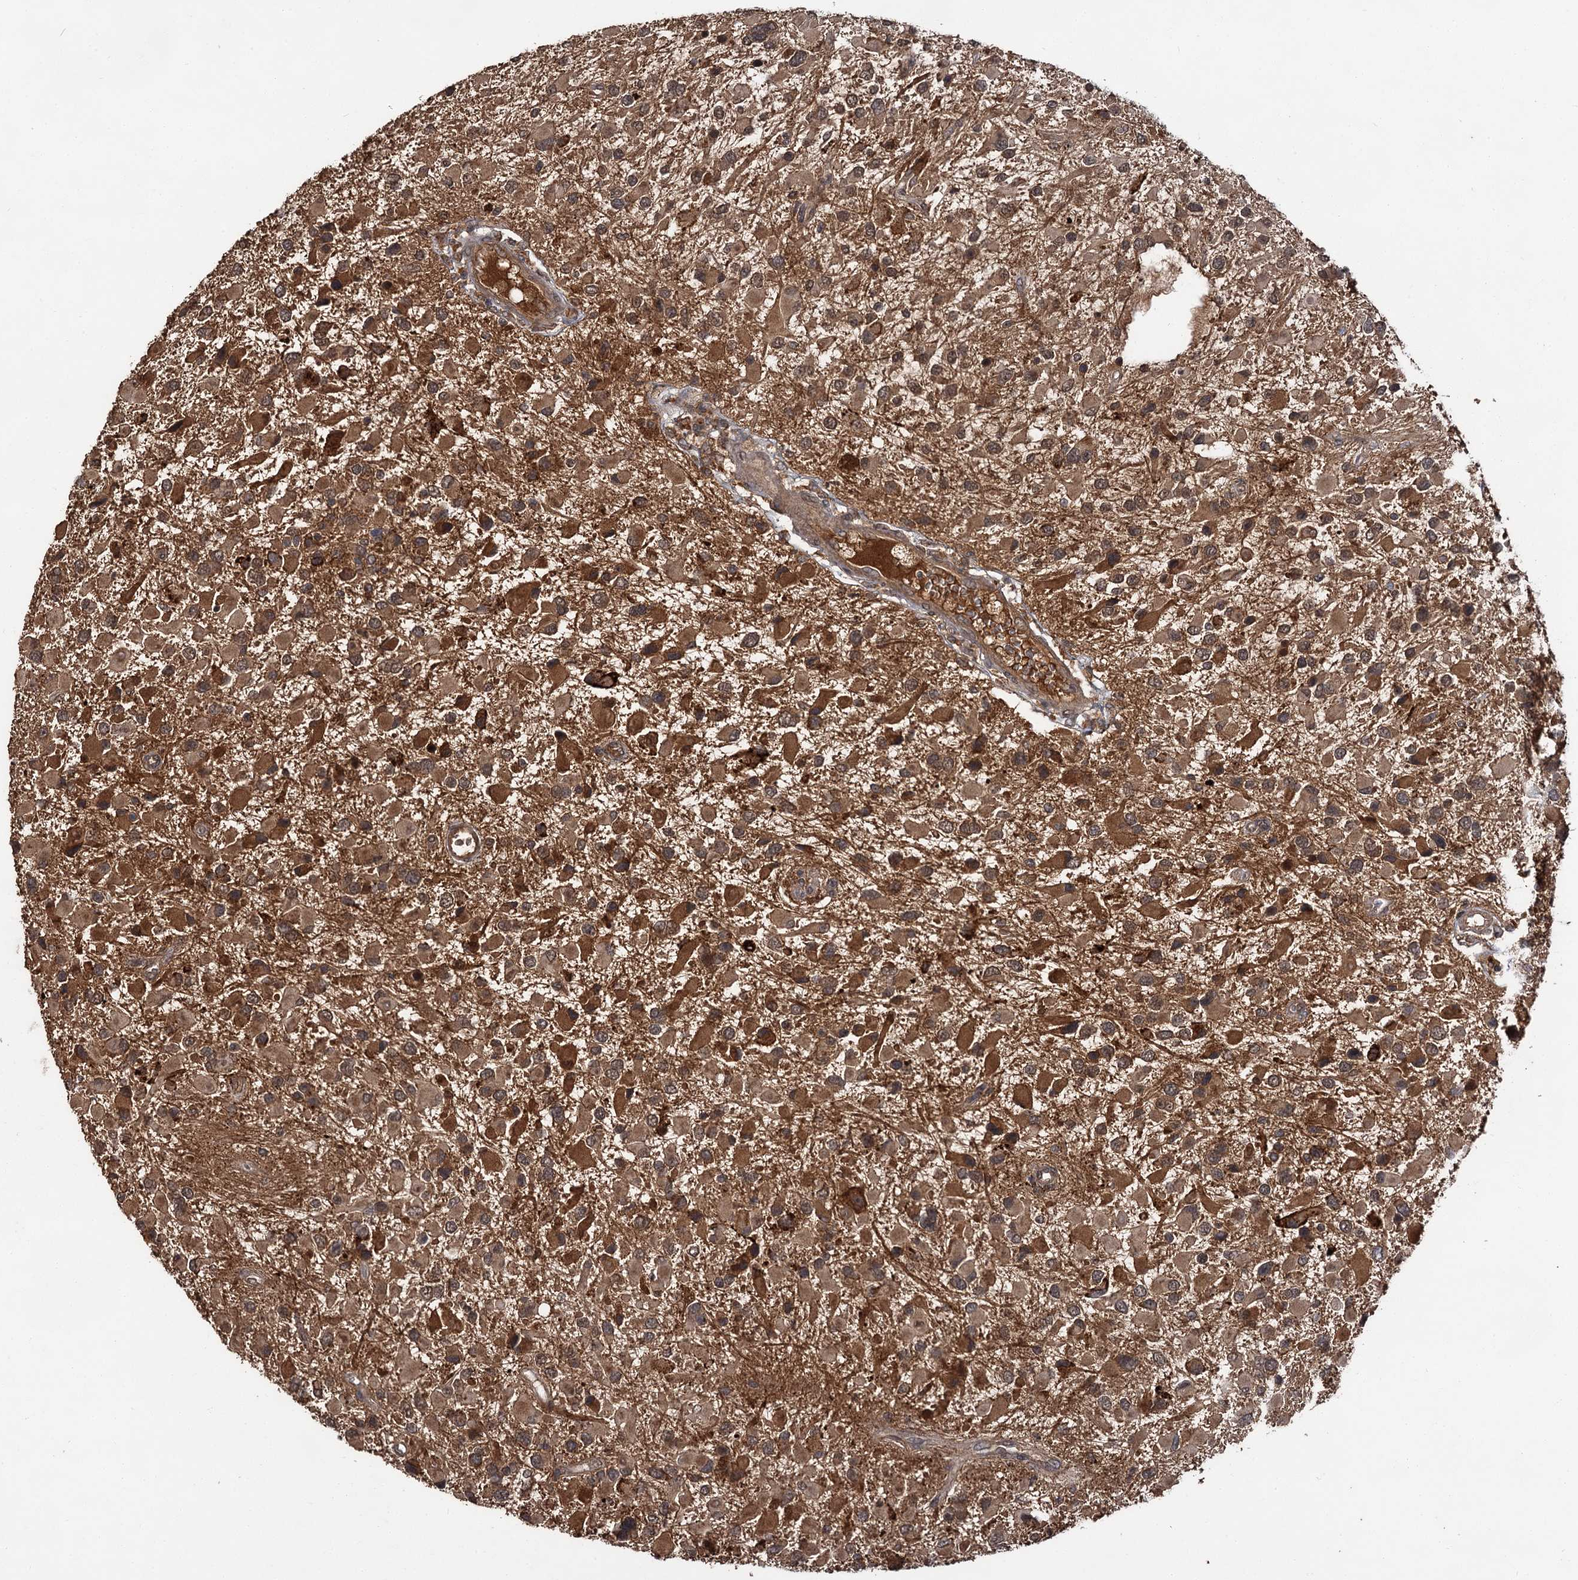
{"staining": {"intensity": "moderate", "quantity": "25%-75%", "location": "cytoplasmic/membranous"}, "tissue": "glioma", "cell_type": "Tumor cells", "image_type": "cancer", "snomed": [{"axis": "morphology", "description": "Glioma, malignant, High grade"}, {"axis": "topography", "description": "Brain"}], "caption": "Immunohistochemical staining of human malignant high-grade glioma demonstrates medium levels of moderate cytoplasmic/membranous protein expression in about 25%-75% of tumor cells. Using DAB (3,3'-diaminobenzidine) (brown) and hematoxylin (blue) stains, captured at high magnification using brightfield microscopy.", "gene": "MBD6", "patient": {"sex": "male", "age": 53}}